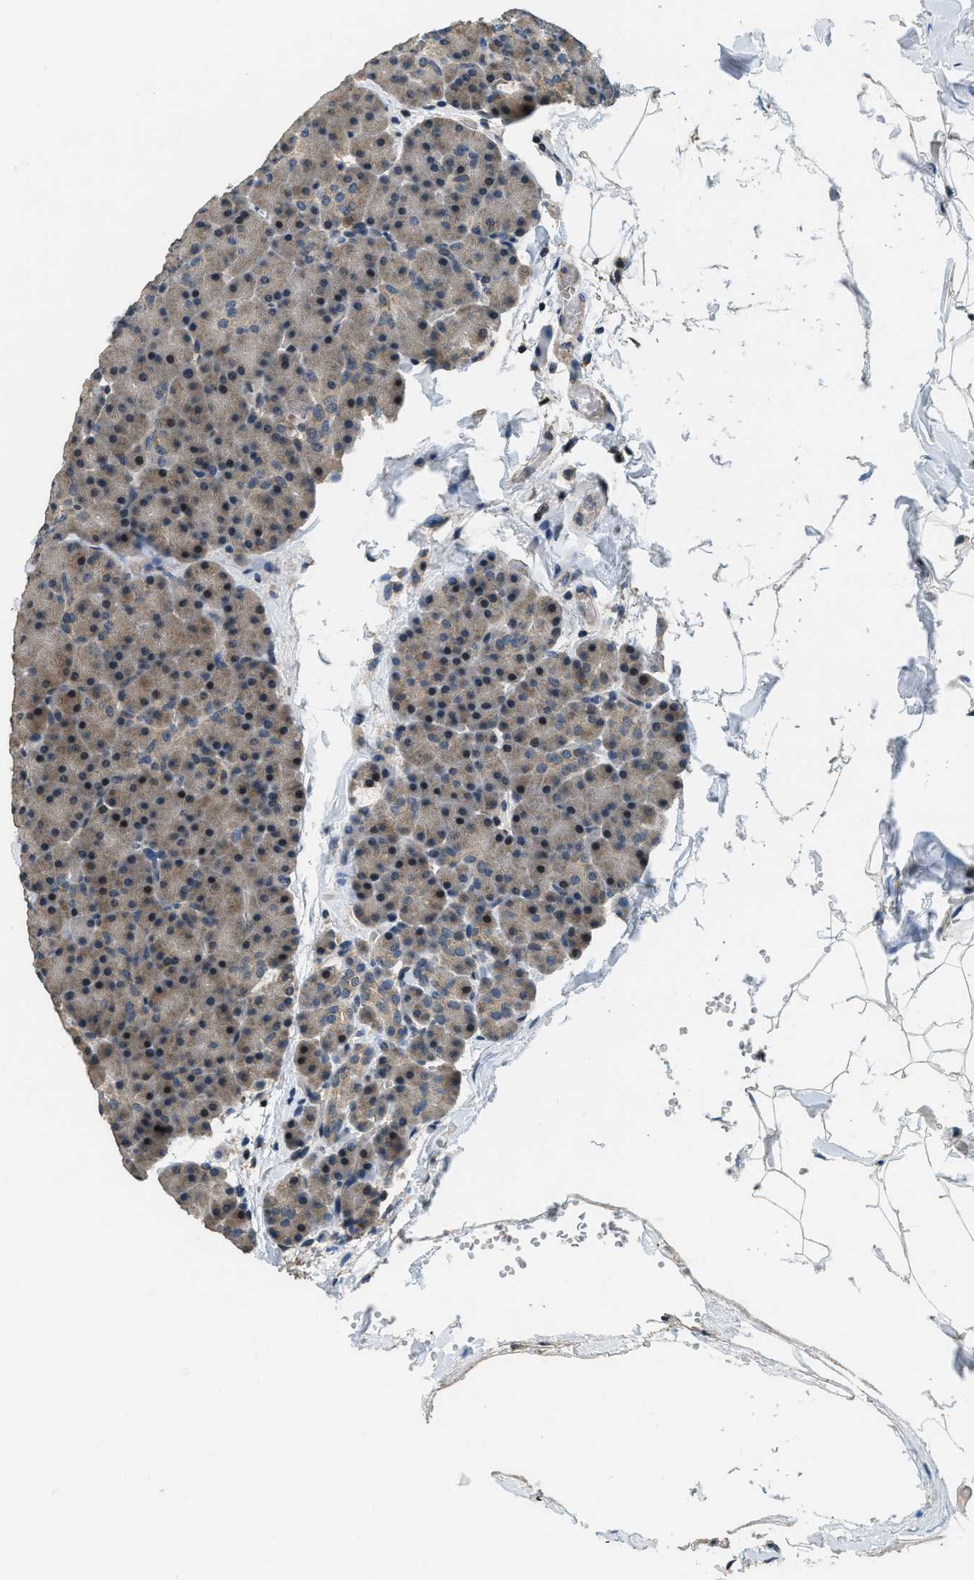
{"staining": {"intensity": "moderate", "quantity": "25%-75%", "location": "cytoplasmic/membranous,nuclear"}, "tissue": "pancreas", "cell_type": "Exocrine glandular cells", "image_type": "normal", "snomed": [{"axis": "morphology", "description": "Normal tissue, NOS"}, {"axis": "topography", "description": "Pancreas"}], "caption": "Immunohistochemical staining of benign pancreas demonstrates 25%-75% levels of moderate cytoplasmic/membranous,nuclear protein staining in approximately 25%-75% of exocrine glandular cells. The staining was performed using DAB (3,3'-diaminobenzidine) to visualize the protein expression in brown, while the nuclei were stained in blue with hematoxylin (Magnification: 20x).", "gene": "NAT1", "patient": {"sex": "female", "age": 35}}